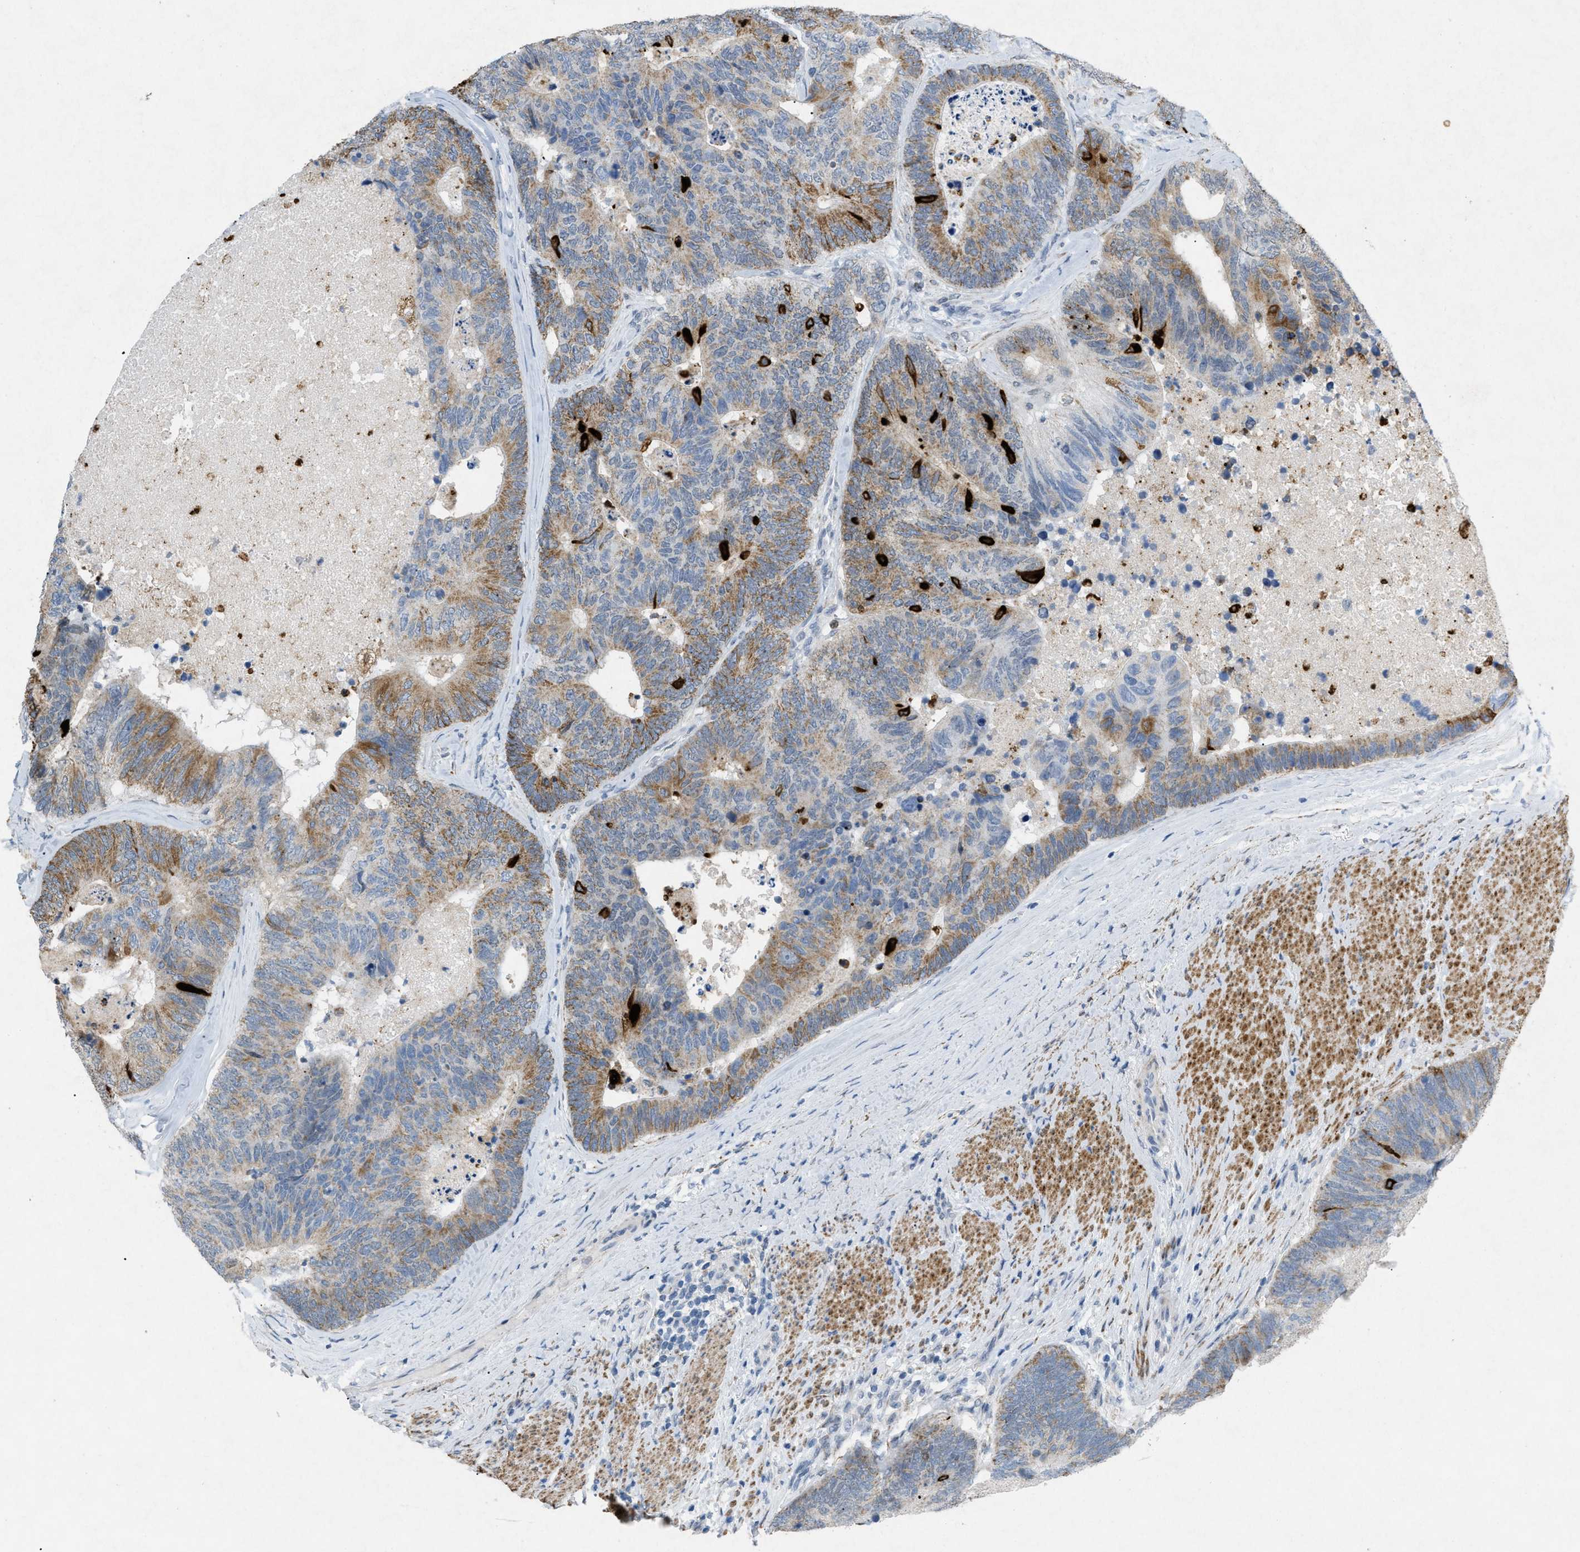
{"staining": {"intensity": "moderate", "quantity": "25%-75%", "location": "cytoplasmic/membranous"}, "tissue": "colorectal cancer", "cell_type": "Tumor cells", "image_type": "cancer", "snomed": [{"axis": "morphology", "description": "Adenocarcinoma, NOS"}, {"axis": "topography", "description": "Colon"}], "caption": "High-magnification brightfield microscopy of adenocarcinoma (colorectal) stained with DAB (3,3'-diaminobenzidine) (brown) and counterstained with hematoxylin (blue). tumor cells exhibit moderate cytoplasmic/membranous staining is identified in approximately25%-75% of cells.", "gene": "TASOR", "patient": {"sex": "female", "age": 67}}